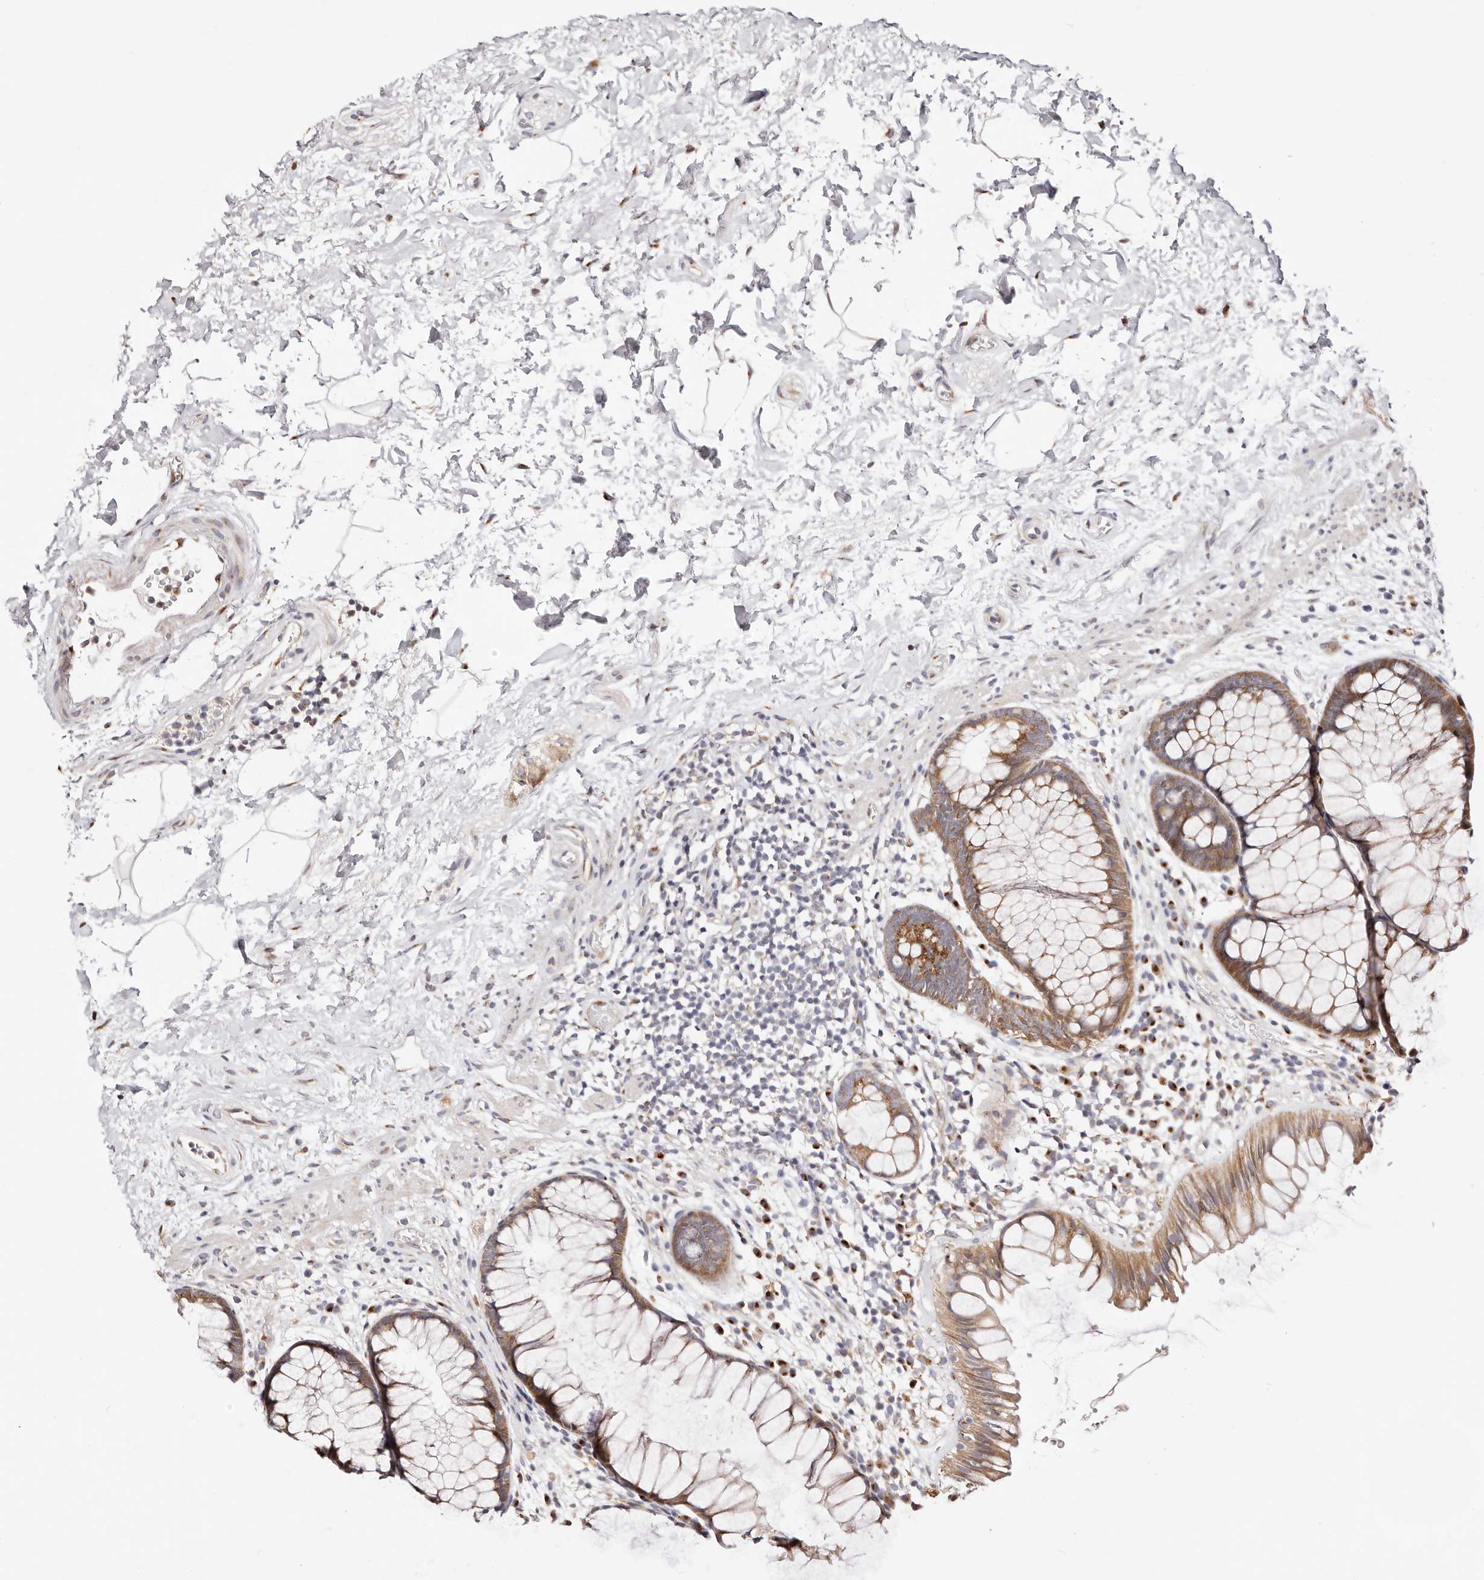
{"staining": {"intensity": "moderate", "quantity": ">75%", "location": "cytoplasmic/membranous"}, "tissue": "rectum", "cell_type": "Glandular cells", "image_type": "normal", "snomed": [{"axis": "morphology", "description": "Normal tissue, NOS"}, {"axis": "topography", "description": "Rectum"}], "caption": "Rectum stained with a brown dye exhibits moderate cytoplasmic/membranous positive staining in approximately >75% of glandular cells.", "gene": "MAPK6", "patient": {"sex": "male", "age": 51}}